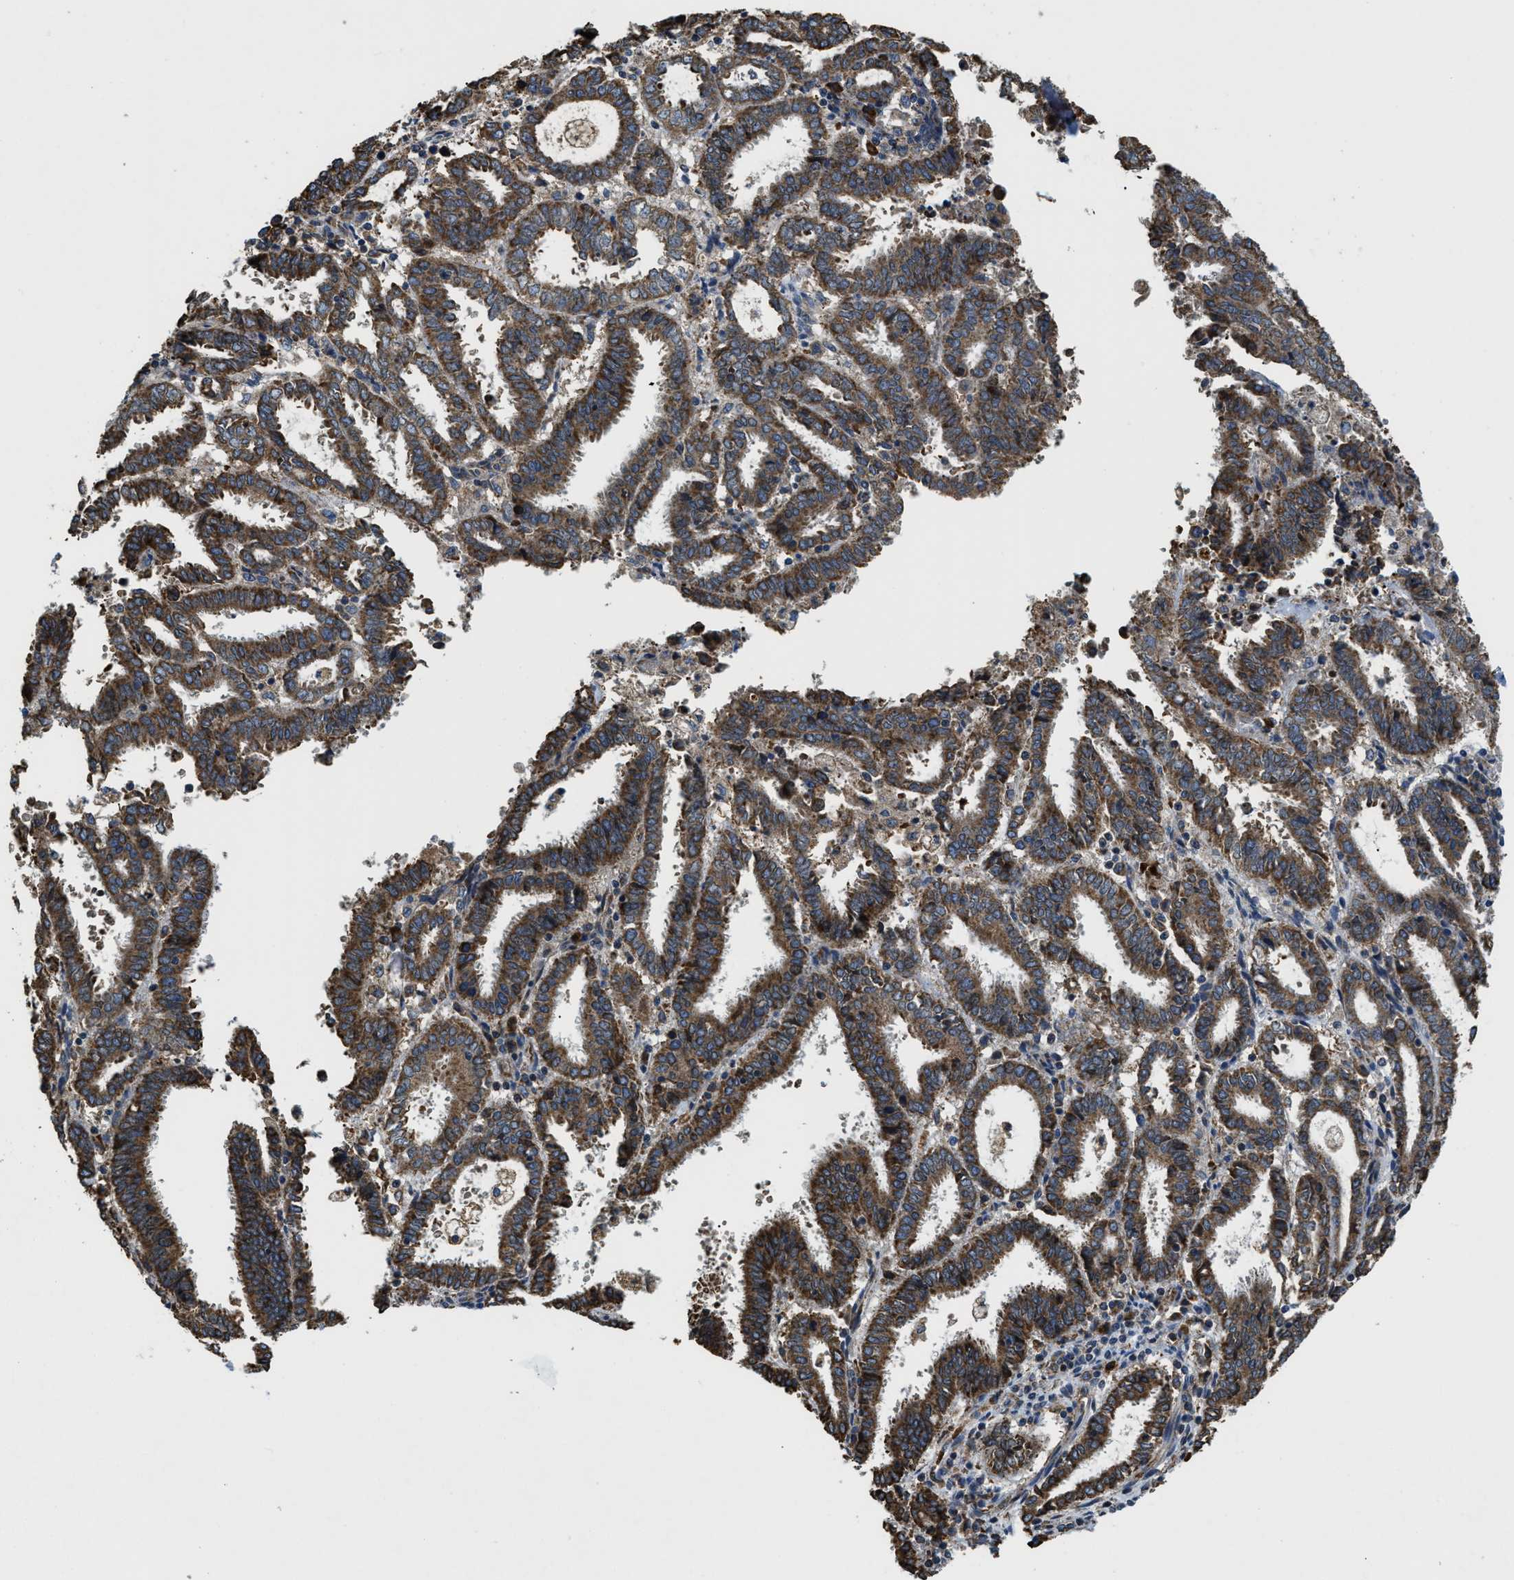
{"staining": {"intensity": "strong", "quantity": ">75%", "location": "cytoplasmic/membranous"}, "tissue": "endometrial cancer", "cell_type": "Tumor cells", "image_type": "cancer", "snomed": [{"axis": "morphology", "description": "Adenocarcinoma, NOS"}, {"axis": "topography", "description": "Uterus"}], "caption": "This is an image of immunohistochemistry (IHC) staining of adenocarcinoma (endometrial), which shows strong expression in the cytoplasmic/membranous of tumor cells.", "gene": "CSPG4", "patient": {"sex": "female", "age": 83}}